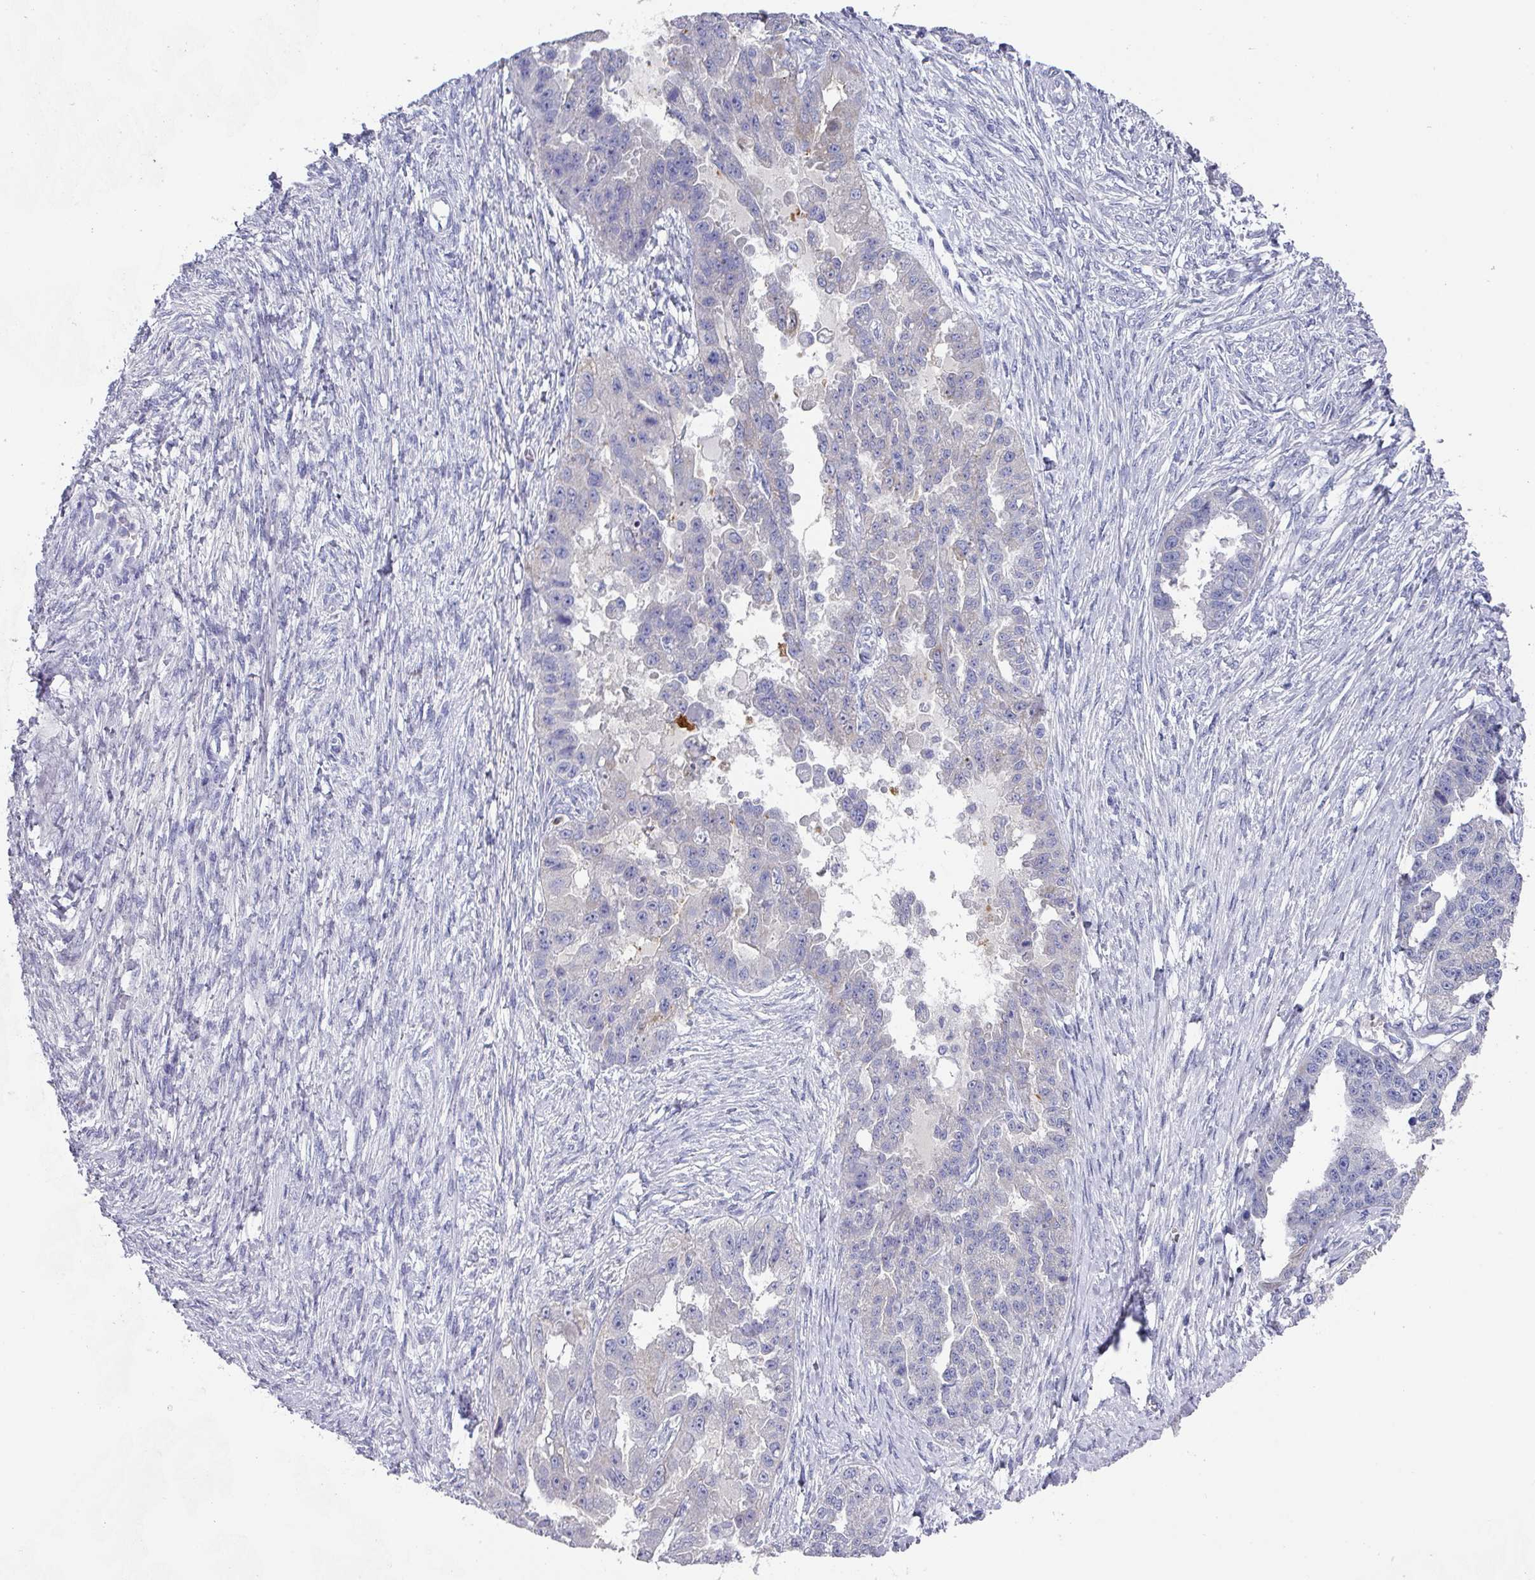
{"staining": {"intensity": "negative", "quantity": "none", "location": "none"}, "tissue": "ovarian cancer", "cell_type": "Tumor cells", "image_type": "cancer", "snomed": [{"axis": "morphology", "description": "Cystadenocarcinoma, serous, NOS"}, {"axis": "topography", "description": "Ovary"}], "caption": "IHC of ovarian cancer exhibits no positivity in tumor cells.", "gene": "DEFB115", "patient": {"sex": "female", "age": 58}}